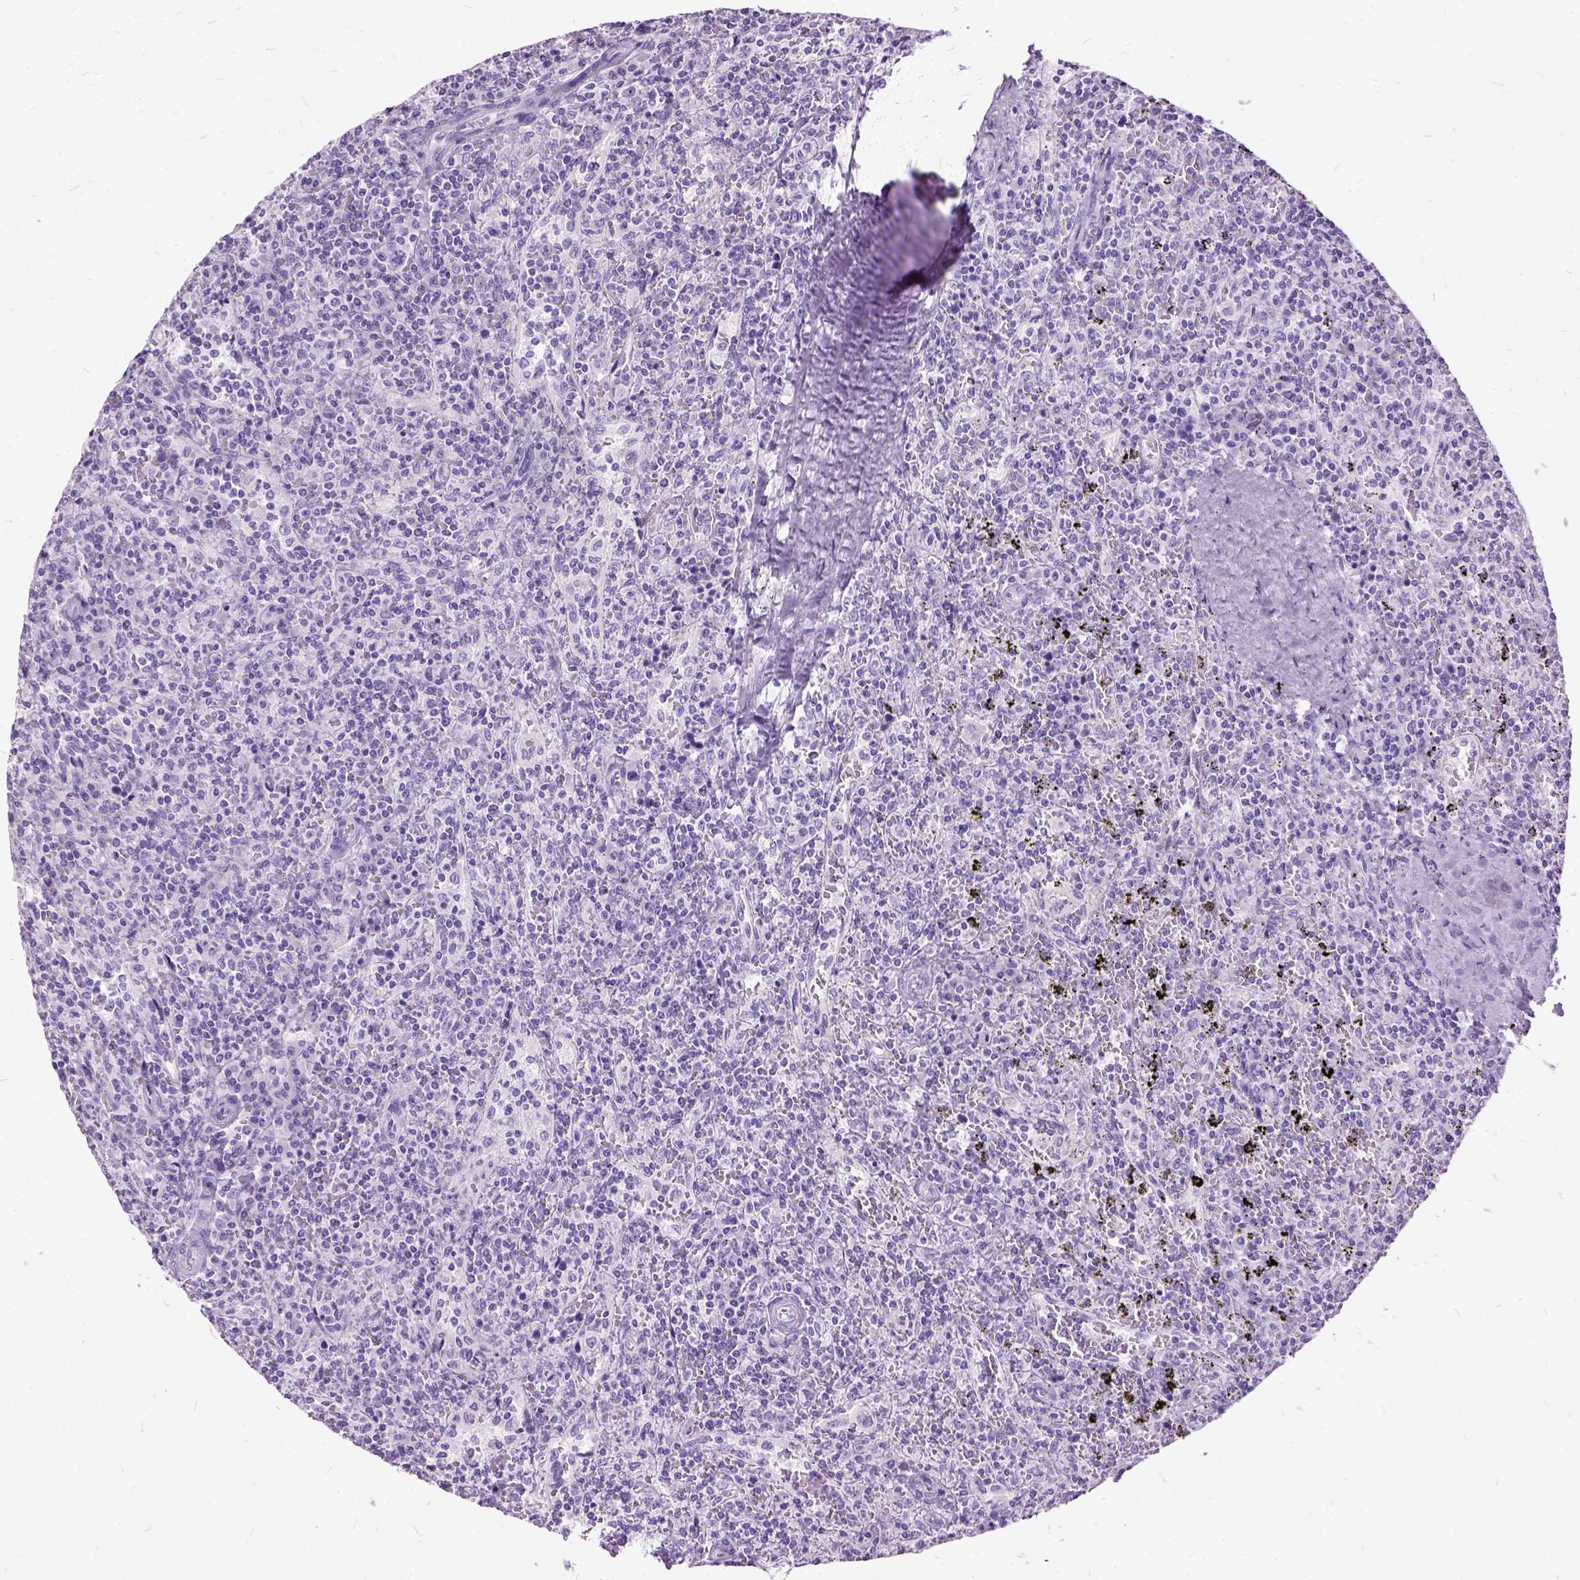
{"staining": {"intensity": "negative", "quantity": "none", "location": "none"}, "tissue": "lymphoma", "cell_type": "Tumor cells", "image_type": "cancer", "snomed": [{"axis": "morphology", "description": "Malignant lymphoma, non-Hodgkin's type, Low grade"}, {"axis": "topography", "description": "Spleen"}], "caption": "A photomicrograph of human lymphoma is negative for staining in tumor cells. (DAB immunohistochemistry visualized using brightfield microscopy, high magnification).", "gene": "MME", "patient": {"sex": "male", "age": 62}}